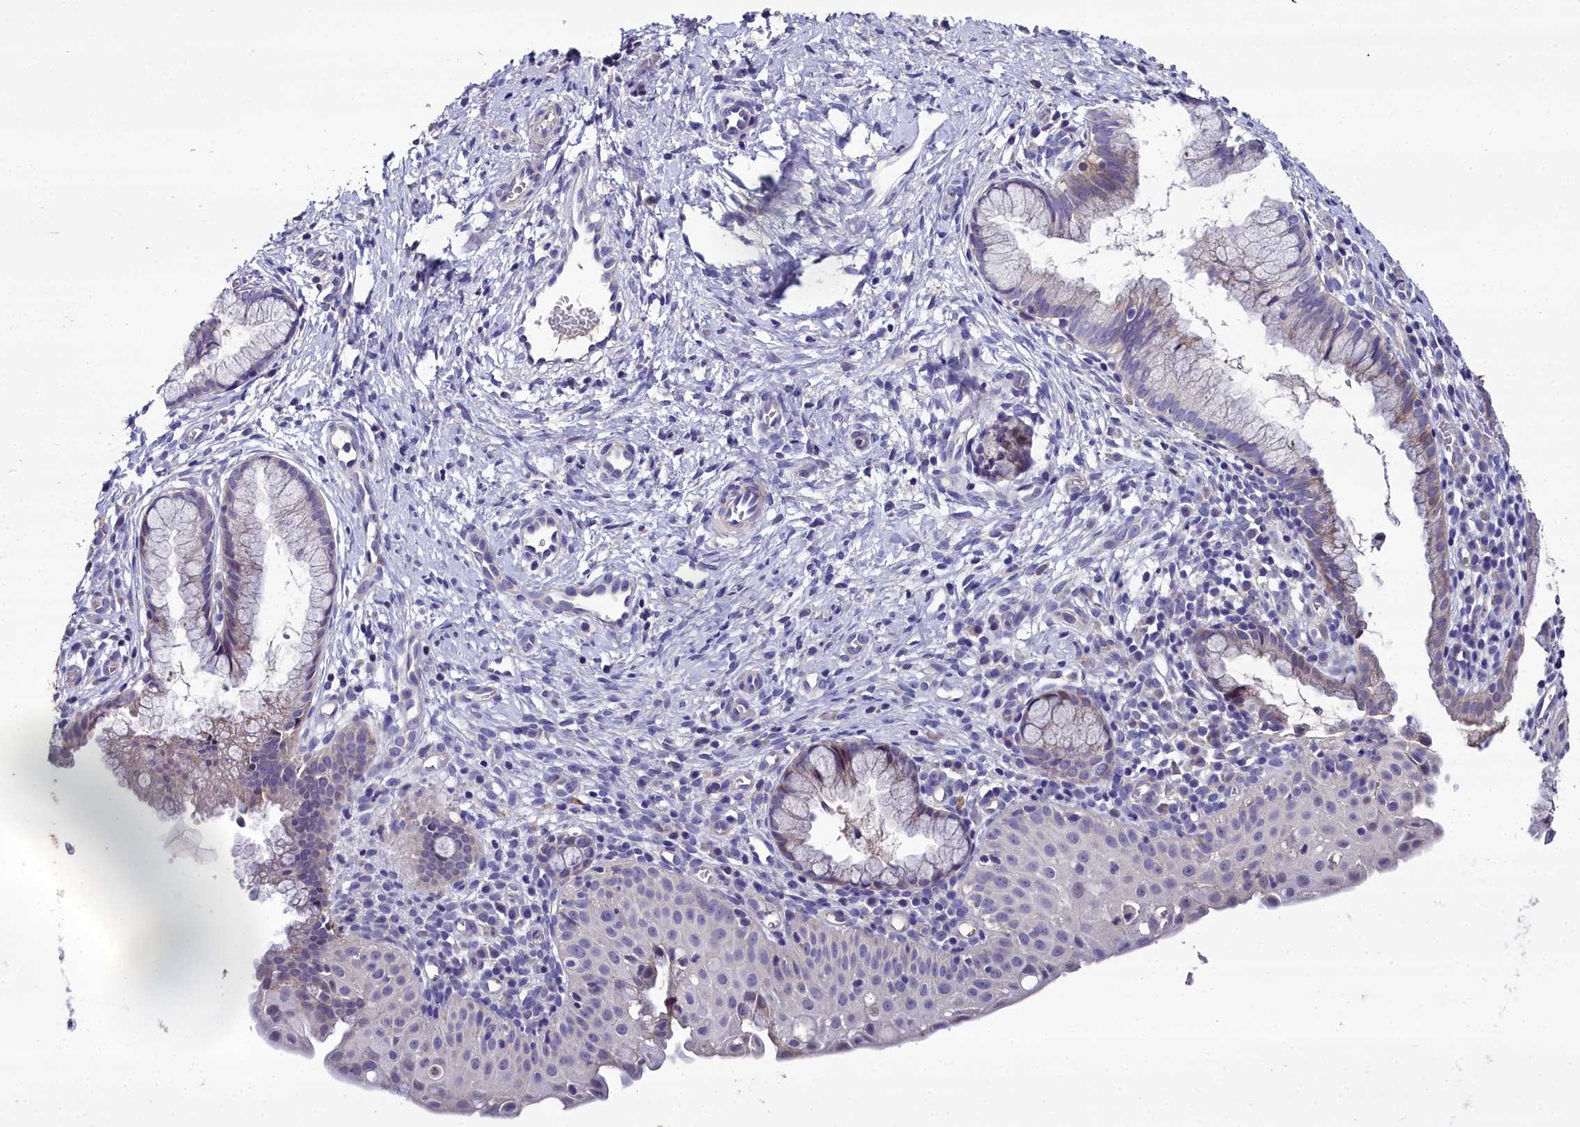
{"staining": {"intensity": "negative", "quantity": "none", "location": "none"}, "tissue": "cervix", "cell_type": "Glandular cells", "image_type": "normal", "snomed": [{"axis": "morphology", "description": "Normal tissue, NOS"}, {"axis": "topography", "description": "Cervix"}], "caption": "High power microscopy micrograph of an IHC micrograph of benign cervix, revealing no significant expression in glandular cells.", "gene": "NT5M", "patient": {"sex": "female", "age": 36}}